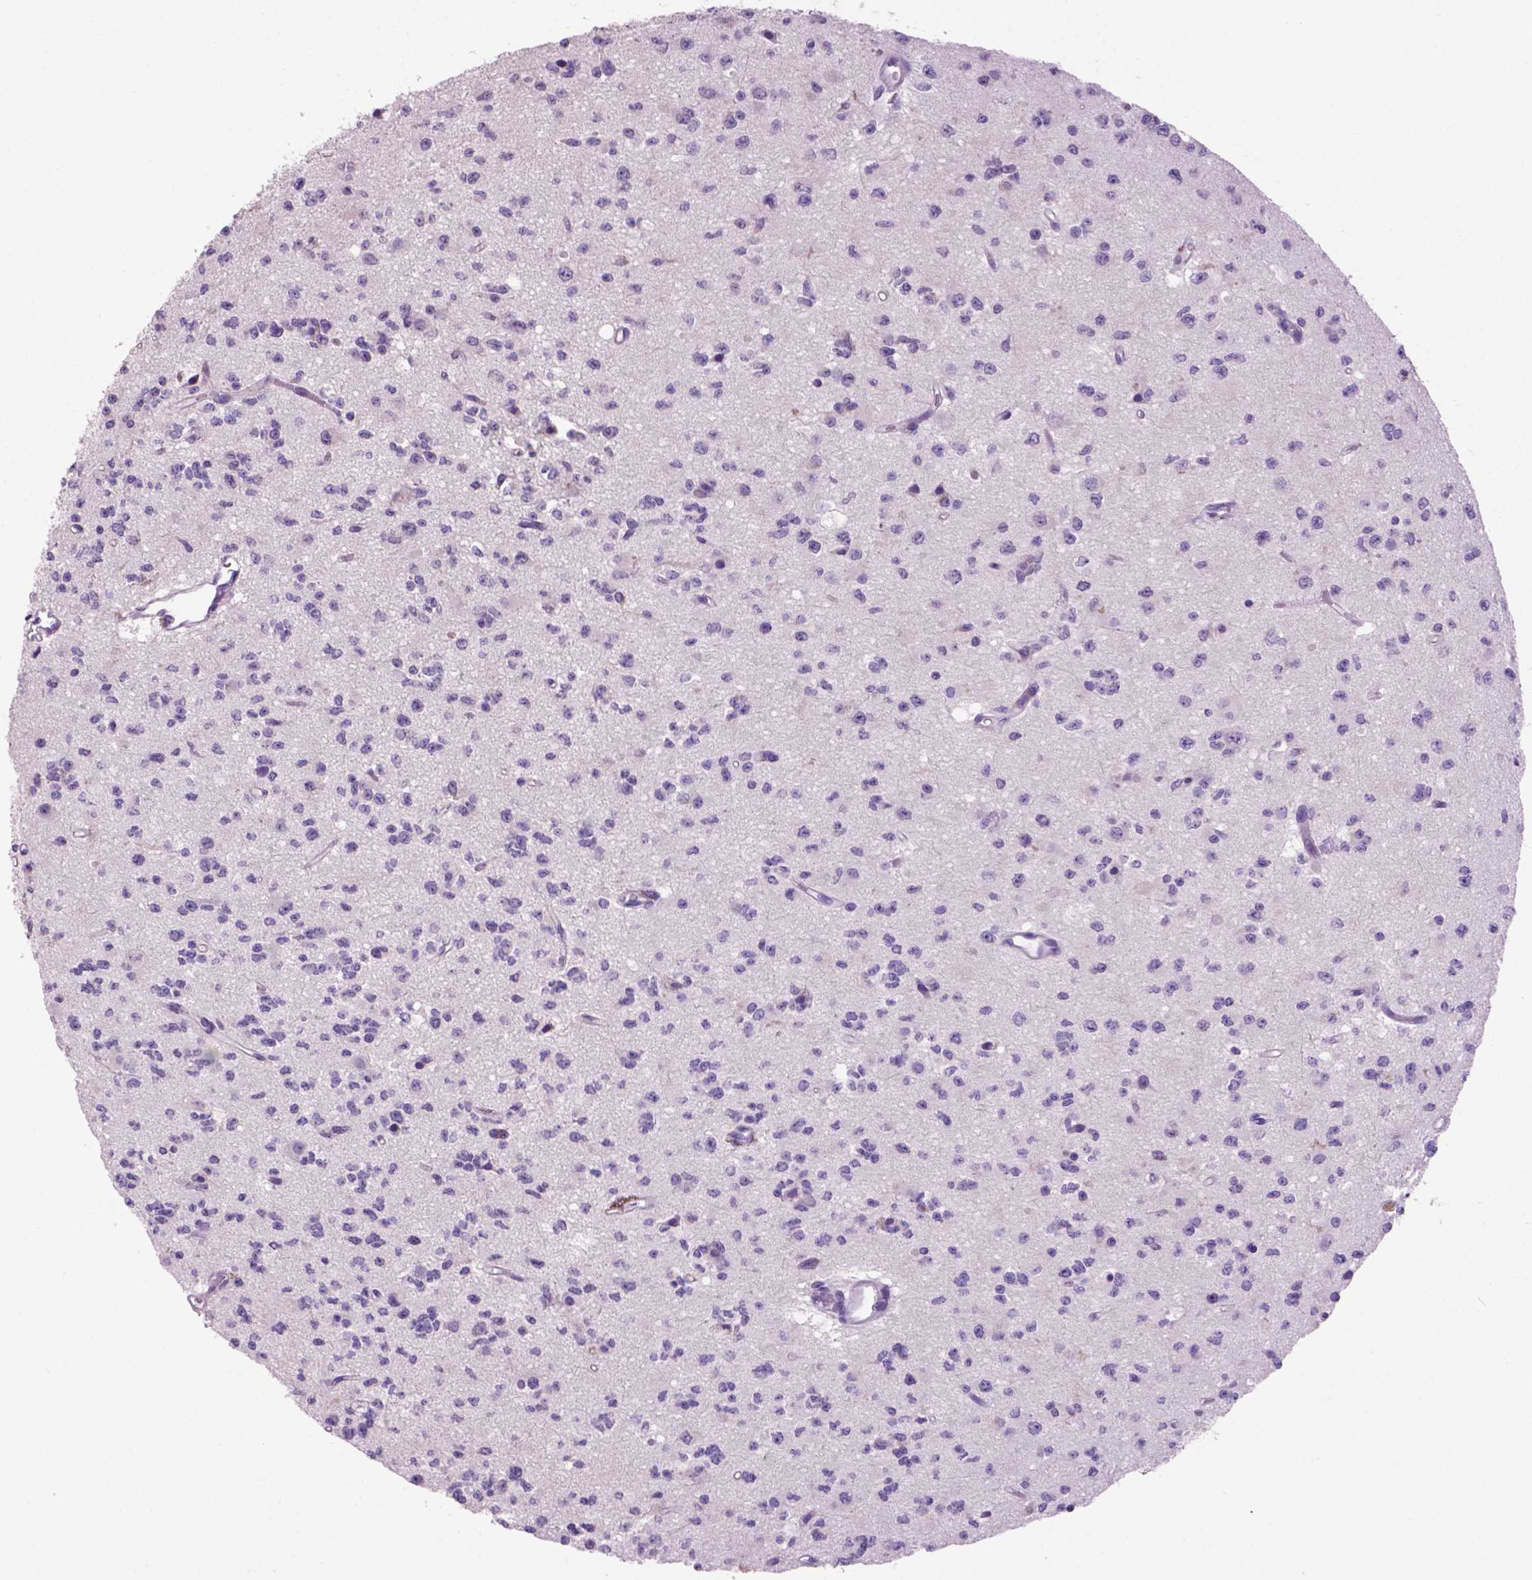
{"staining": {"intensity": "negative", "quantity": "none", "location": "none"}, "tissue": "glioma", "cell_type": "Tumor cells", "image_type": "cancer", "snomed": [{"axis": "morphology", "description": "Glioma, malignant, Low grade"}, {"axis": "topography", "description": "Brain"}], "caption": "Immunohistochemistry of low-grade glioma (malignant) displays no staining in tumor cells.", "gene": "CRYBA4", "patient": {"sex": "female", "age": 45}}